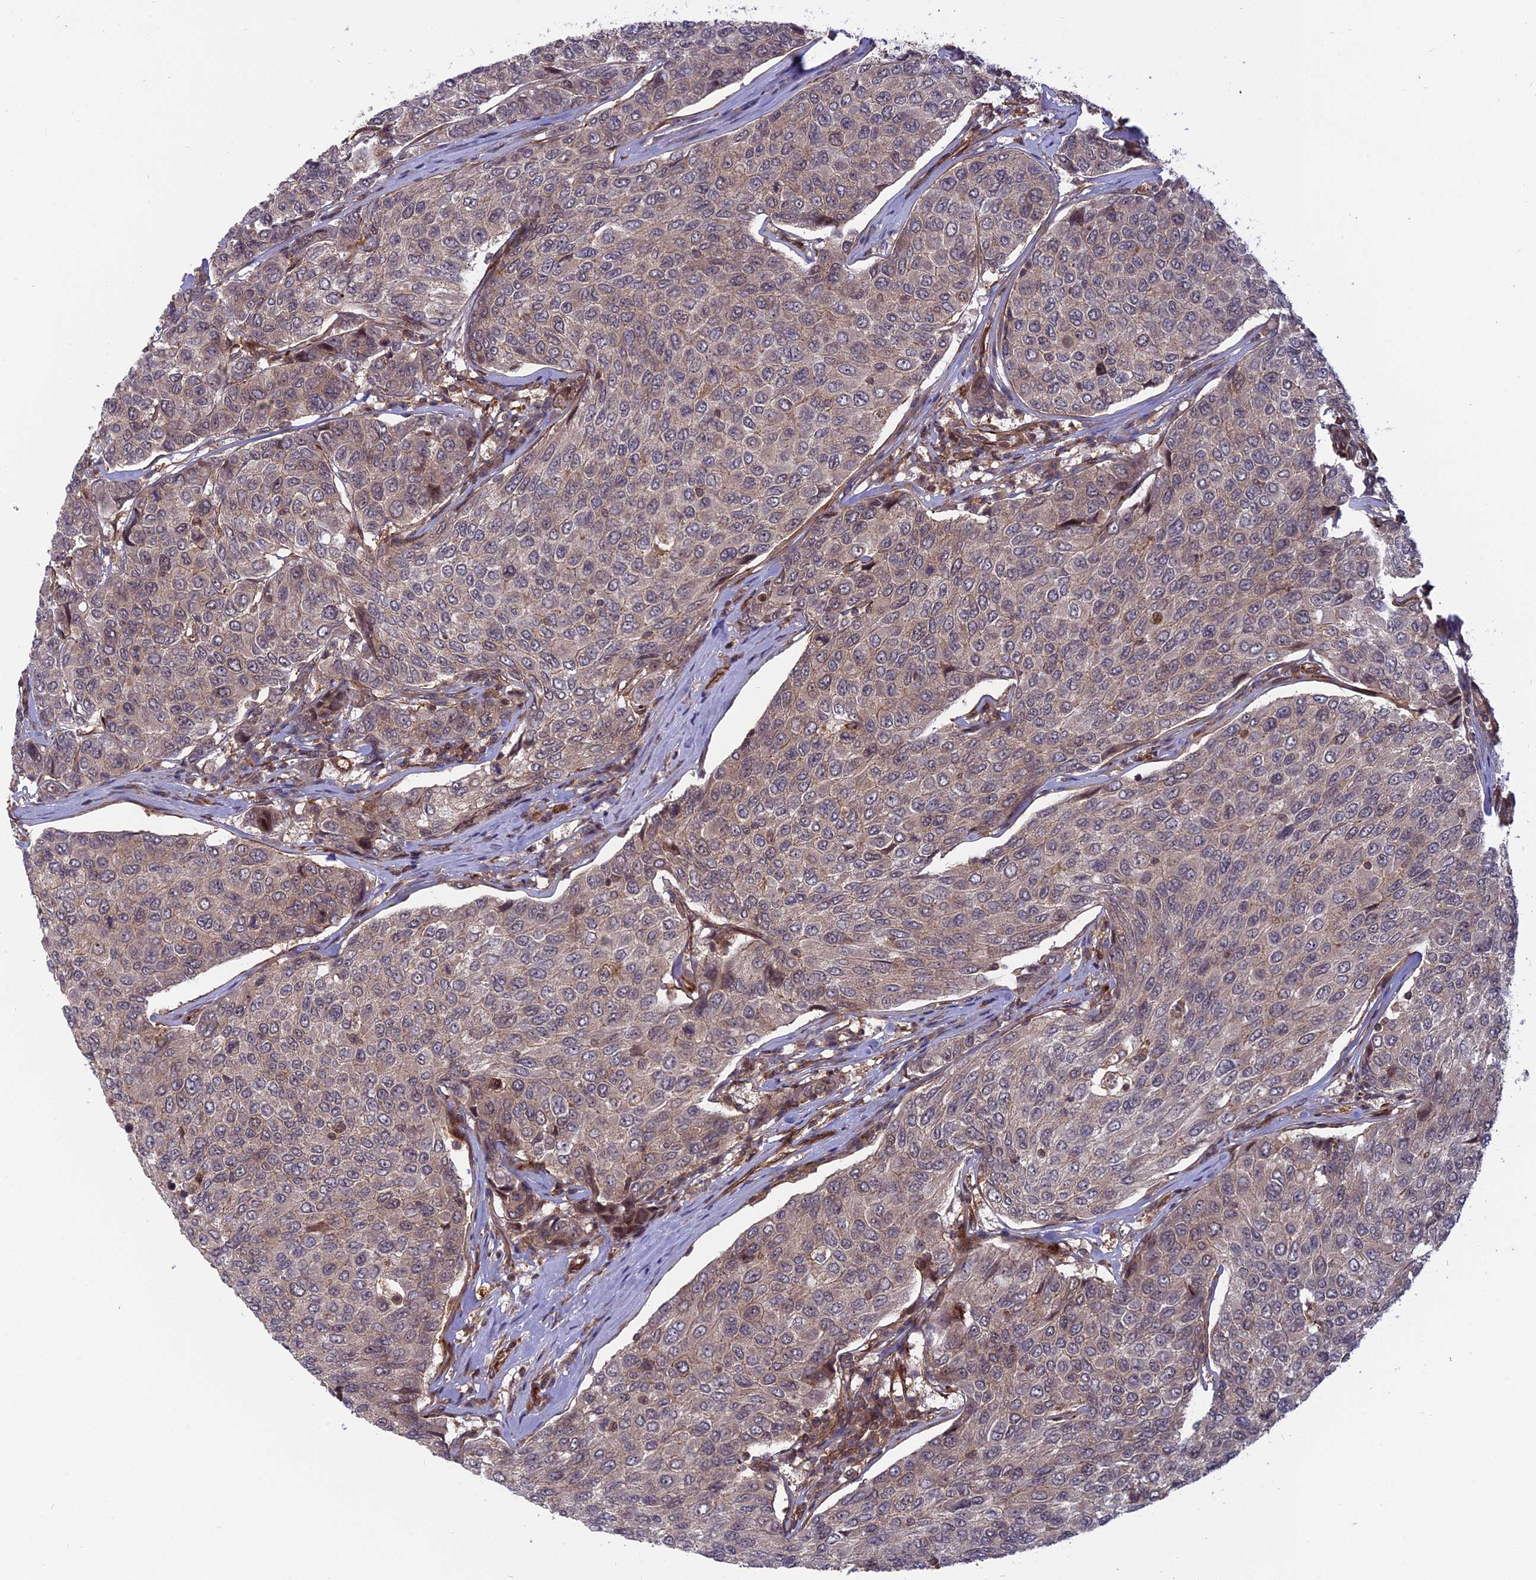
{"staining": {"intensity": "weak", "quantity": "25%-75%", "location": "cytoplasmic/membranous"}, "tissue": "breast cancer", "cell_type": "Tumor cells", "image_type": "cancer", "snomed": [{"axis": "morphology", "description": "Duct carcinoma"}, {"axis": "topography", "description": "Breast"}], "caption": "The photomicrograph exhibits immunohistochemical staining of breast invasive ductal carcinoma. There is weak cytoplasmic/membranous positivity is present in approximately 25%-75% of tumor cells.", "gene": "PHLDB3", "patient": {"sex": "female", "age": 55}}